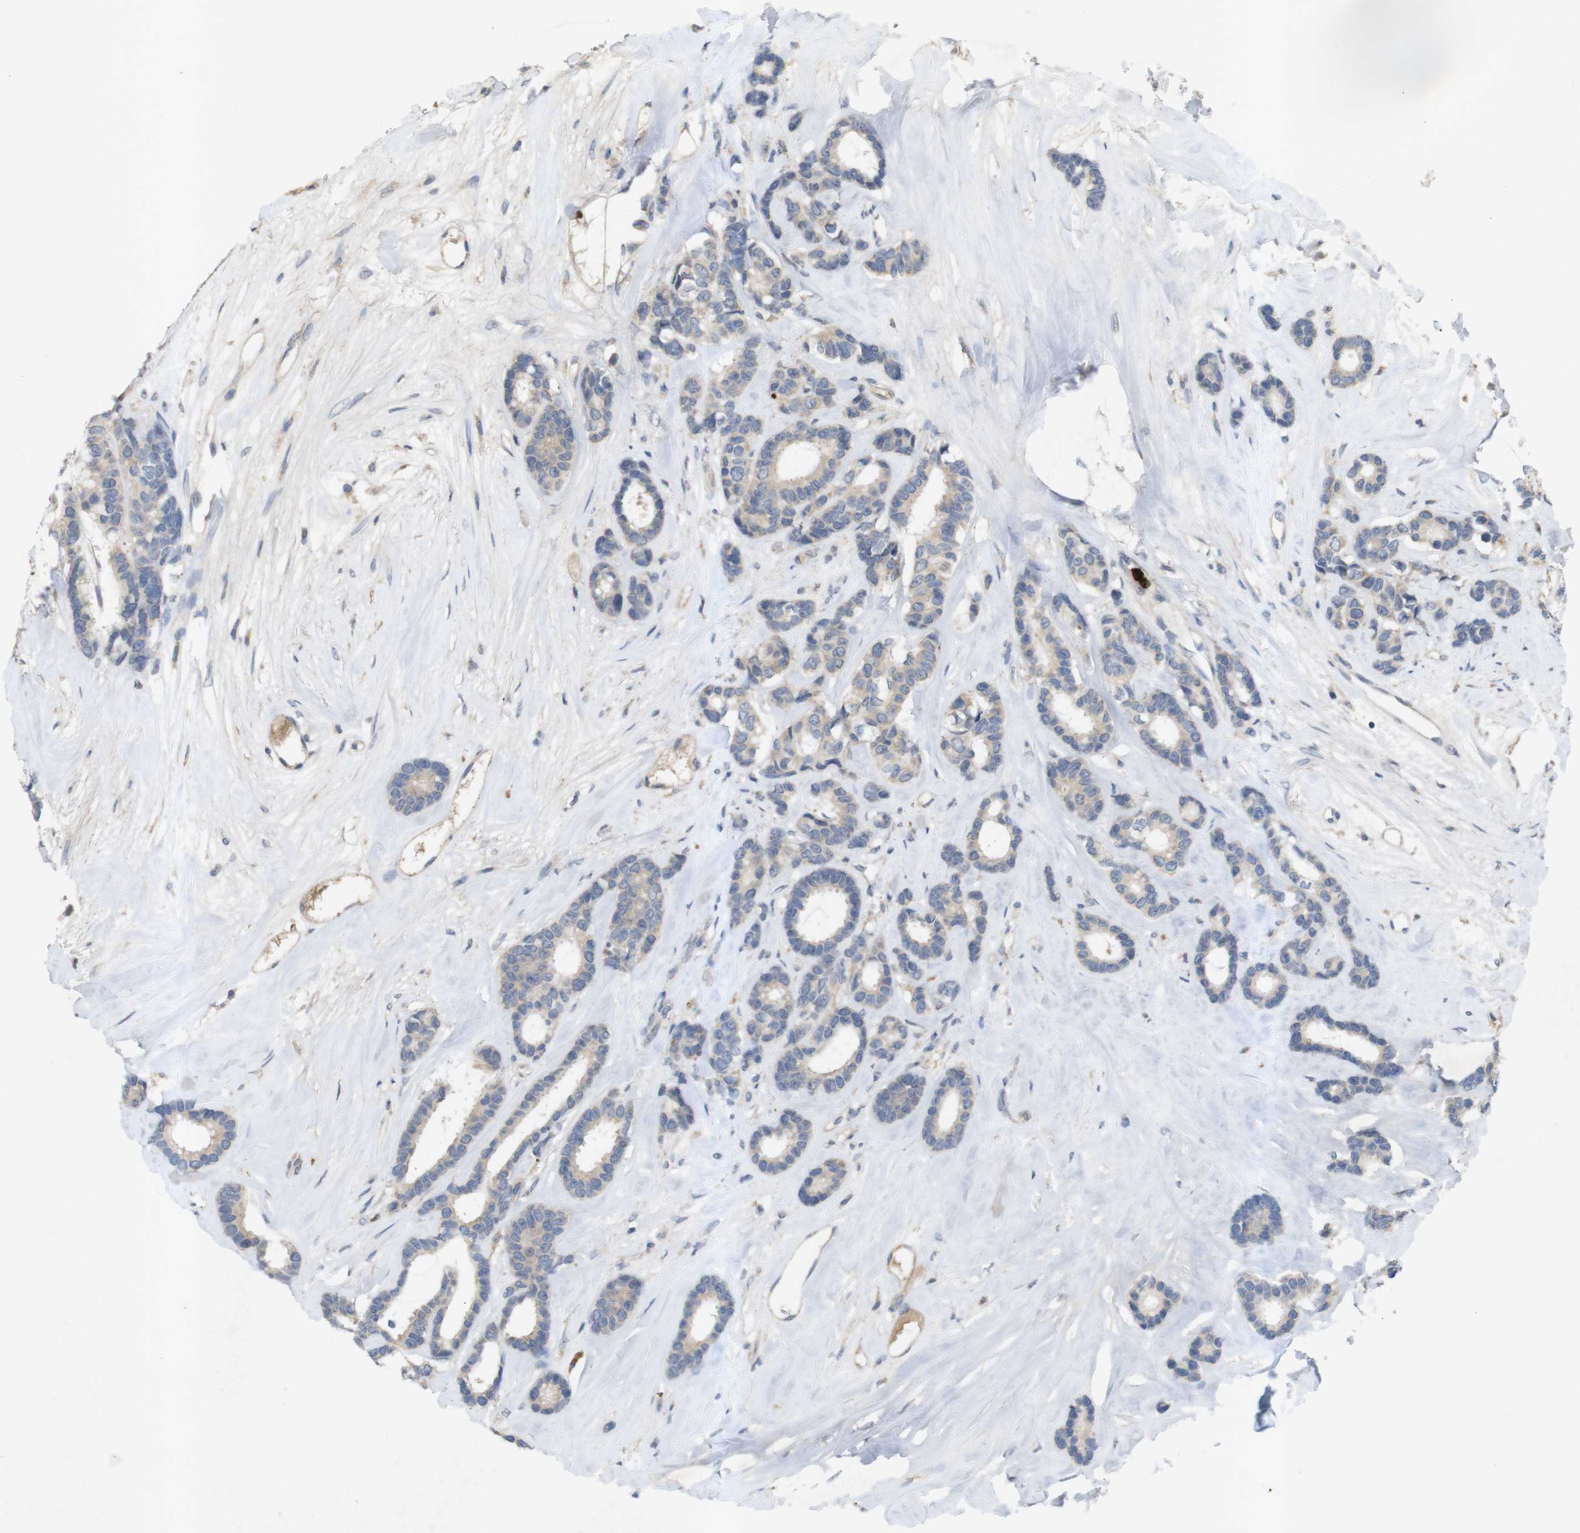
{"staining": {"intensity": "negative", "quantity": "none", "location": "none"}, "tissue": "breast cancer", "cell_type": "Tumor cells", "image_type": "cancer", "snomed": [{"axis": "morphology", "description": "Duct carcinoma"}, {"axis": "topography", "description": "Breast"}], "caption": "An immunohistochemistry (IHC) micrograph of breast infiltrating ductal carcinoma is shown. There is no staining in tumor cells of breast infiltrating ductal carcinoma.", "gene": "TSPAN14", "patient": {"sex": "female", "age": 87}}